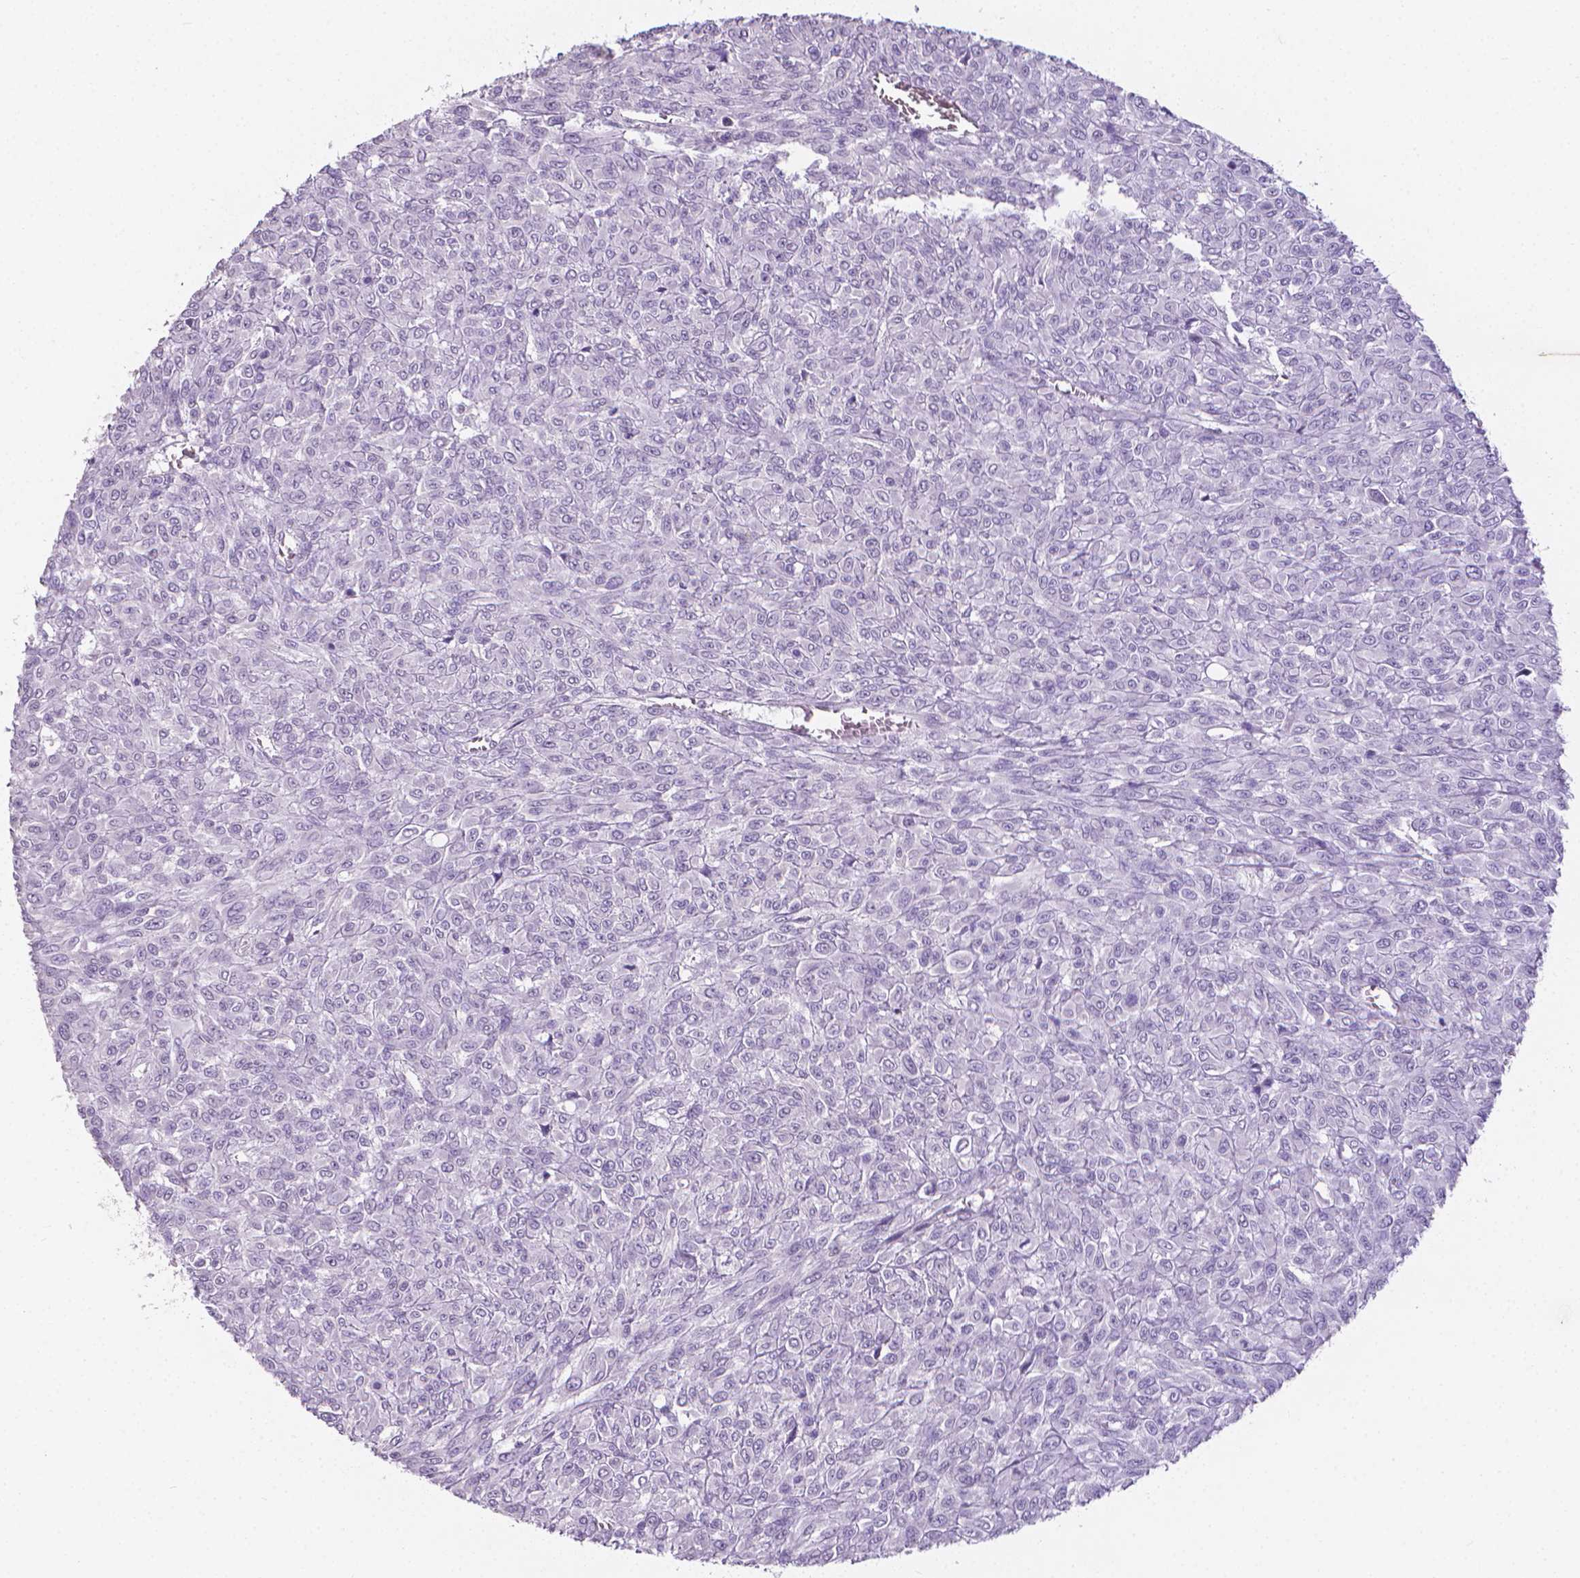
{"staining": {"intensity": "negative", "quantity": "none", "location": "none"}, "tissue": "renal cancer", "cell_type": "Tumor cells", "image_type": "cancer", "snomed": [{"axis": "morphology", "description": "Adenocarcinoma, NOS"}, {"axis": "topography", "description": "Kidney"}], "caption": "Immunohistochemistry (IHC) image of neoplastic tissue: renal adenocarcinoma stained with DAB (3,3'-diaminobenzidine) exhibits no significant protein positivity in tumor cells.", "gene": "XPNPEP2", "patient": {"sex": "male", "age": 58}}